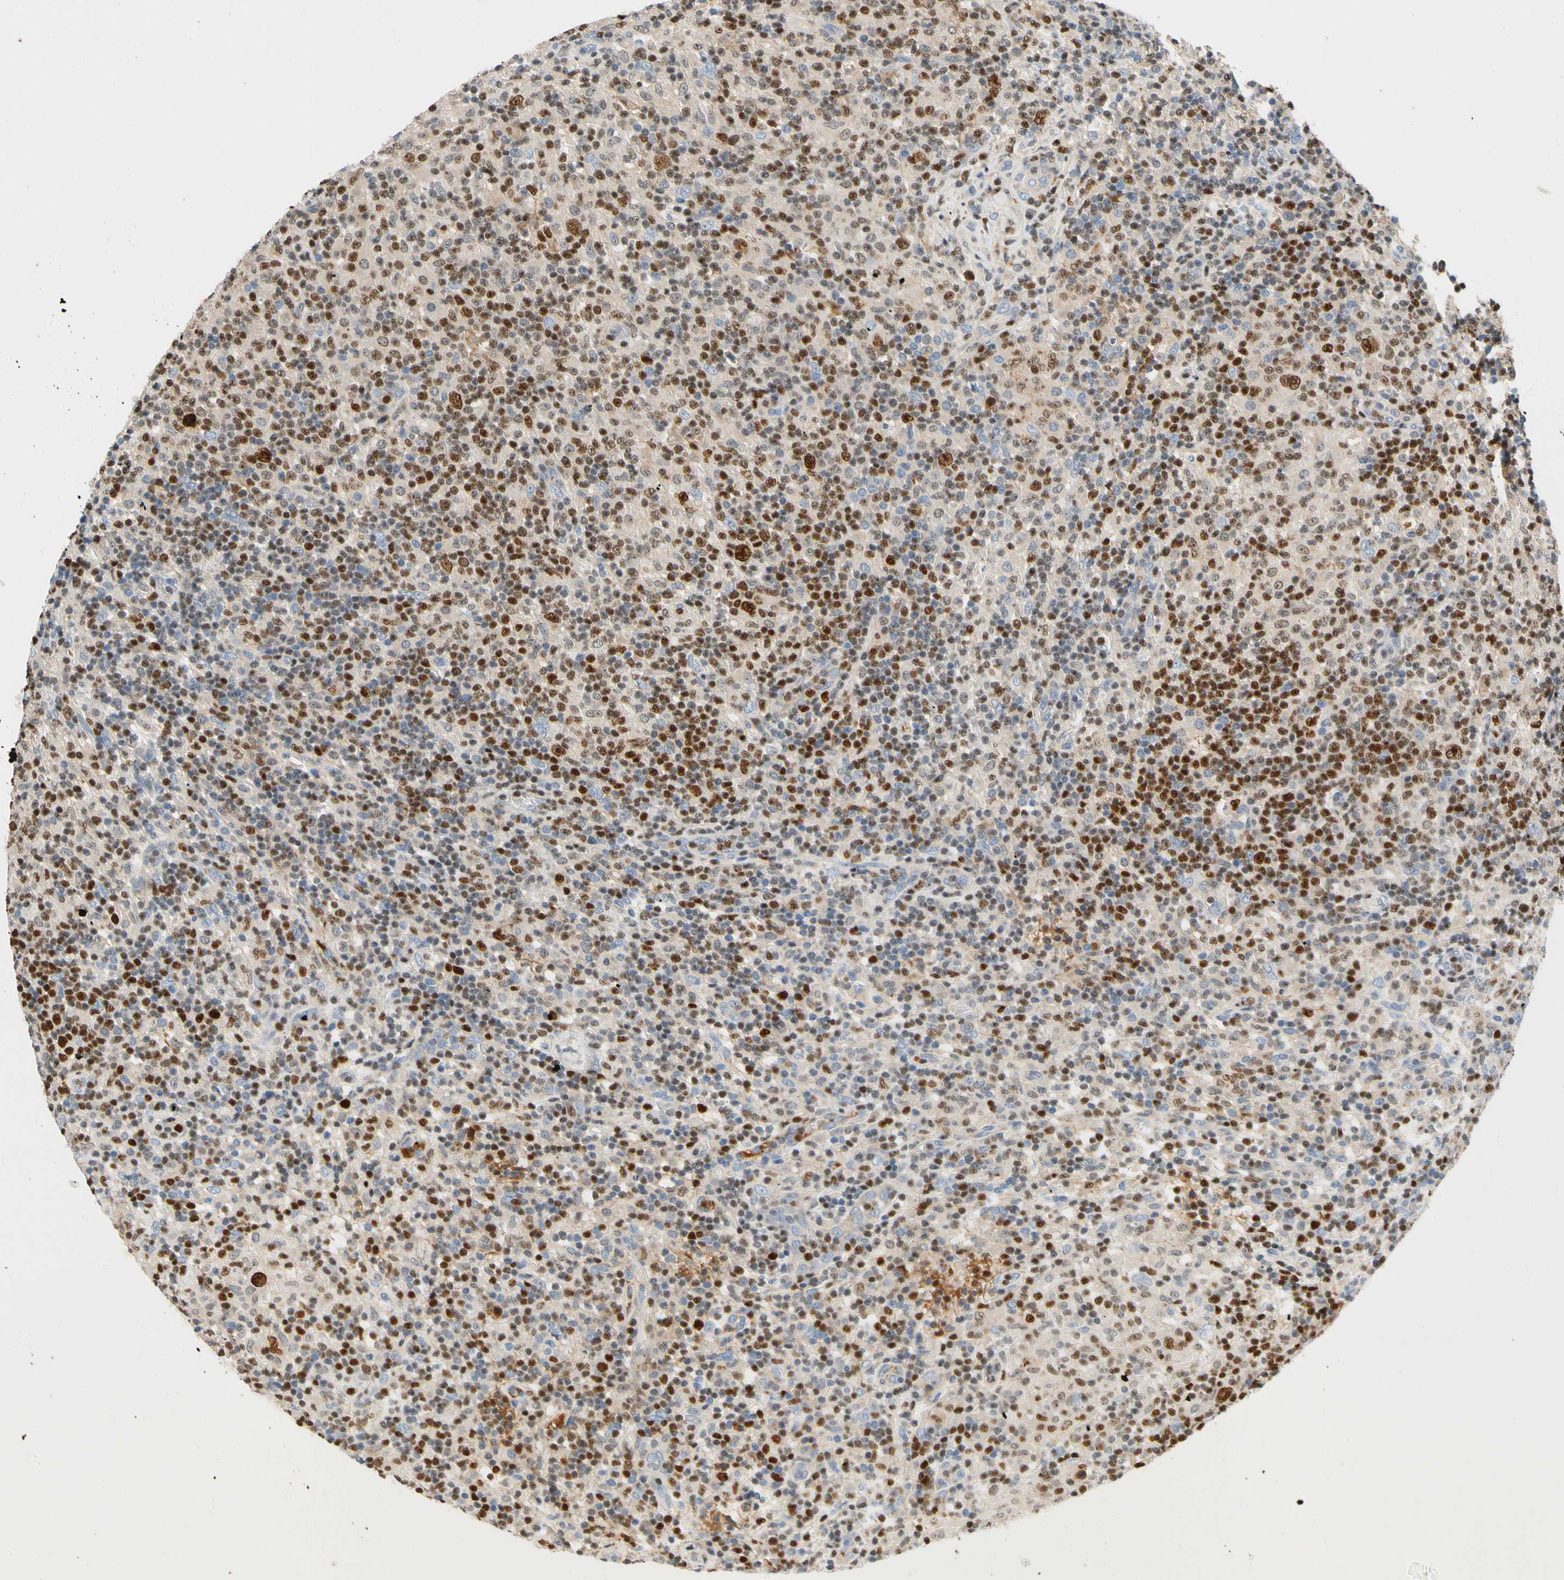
{"staining": {"intensity": "strong", "quantity": "25%-75%", "location": "nuclear"}, "tissue": "lymphoma", "cell_type": "Tumor cells", "image_type": "cancer", "snomed": [{"axis": "morphology", "description": "Hodgkin's disease, NOS"}, {"axis": "topography", "description": "Lymph node"}], "caption": "Immunohistochemical staining of human lymphoma reveals strong nuclear protein positivity in about 25%-75% of tumor cells. (brown staining indicates protein expression, while blue staining denotes nuclei).", "gene": "SP140", "patient": {"sex": "male", "age": 70}}